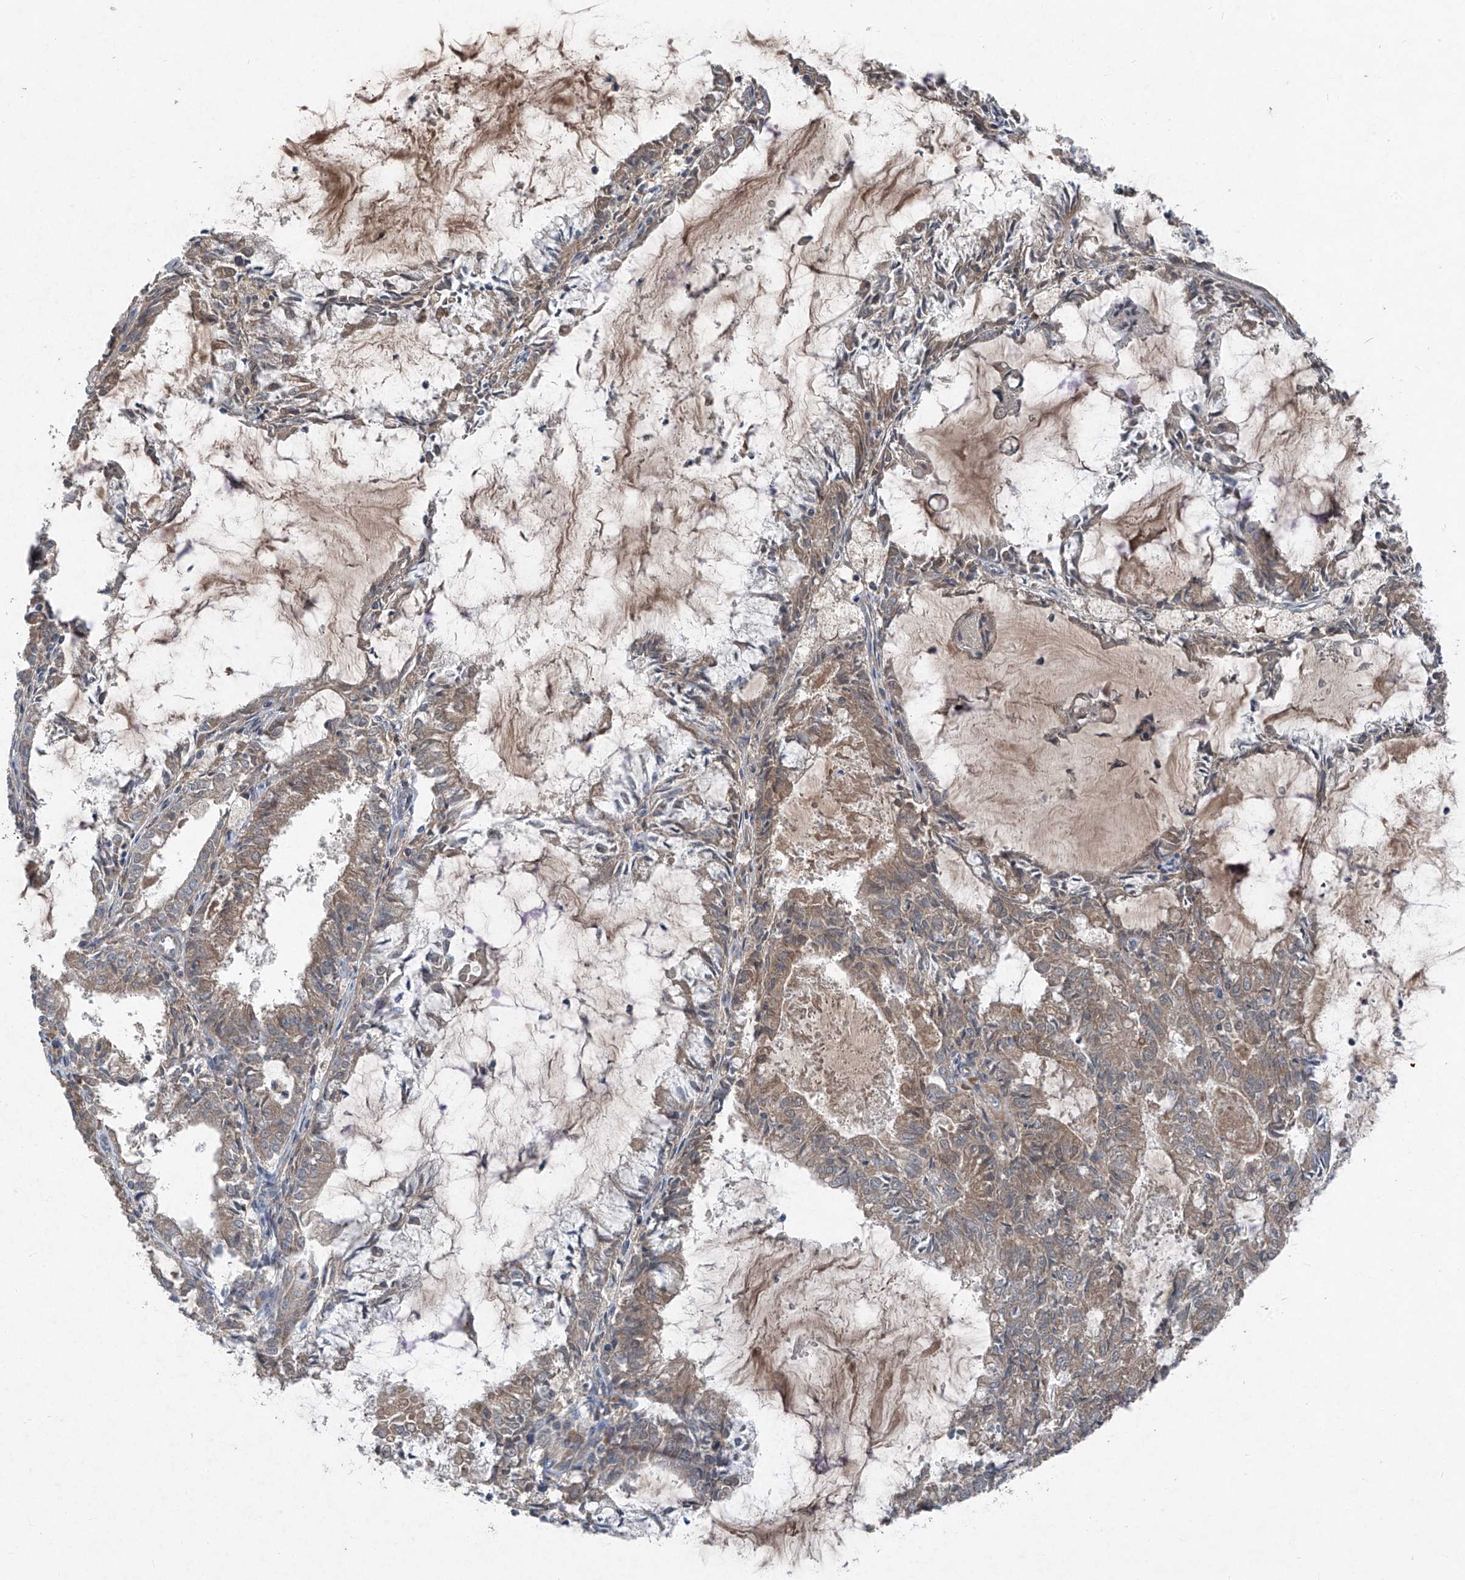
{"staining": {"intensity": "moderate", "quantity": "25%-75%", "location": "cytoplasmic/membranous"}, "tissue": "endometrial cancer", "cell_type": "Tumor cells", "image_type": "cancer", "snomed": [{"axis": "morphology", "description": "Adenocarcinoma, NOS"}, {"axis": "topography", "description": "Endometrium"}], "caption": "Immunohistochemical staining of endometrial adenocarcinoma displays medium levels of moderate cytoplasmic/membranous protein staining in about 25%-75% of tumor cells.", "gene": "FOXRED2", "patient": {"sex": "female", "age": 57}}